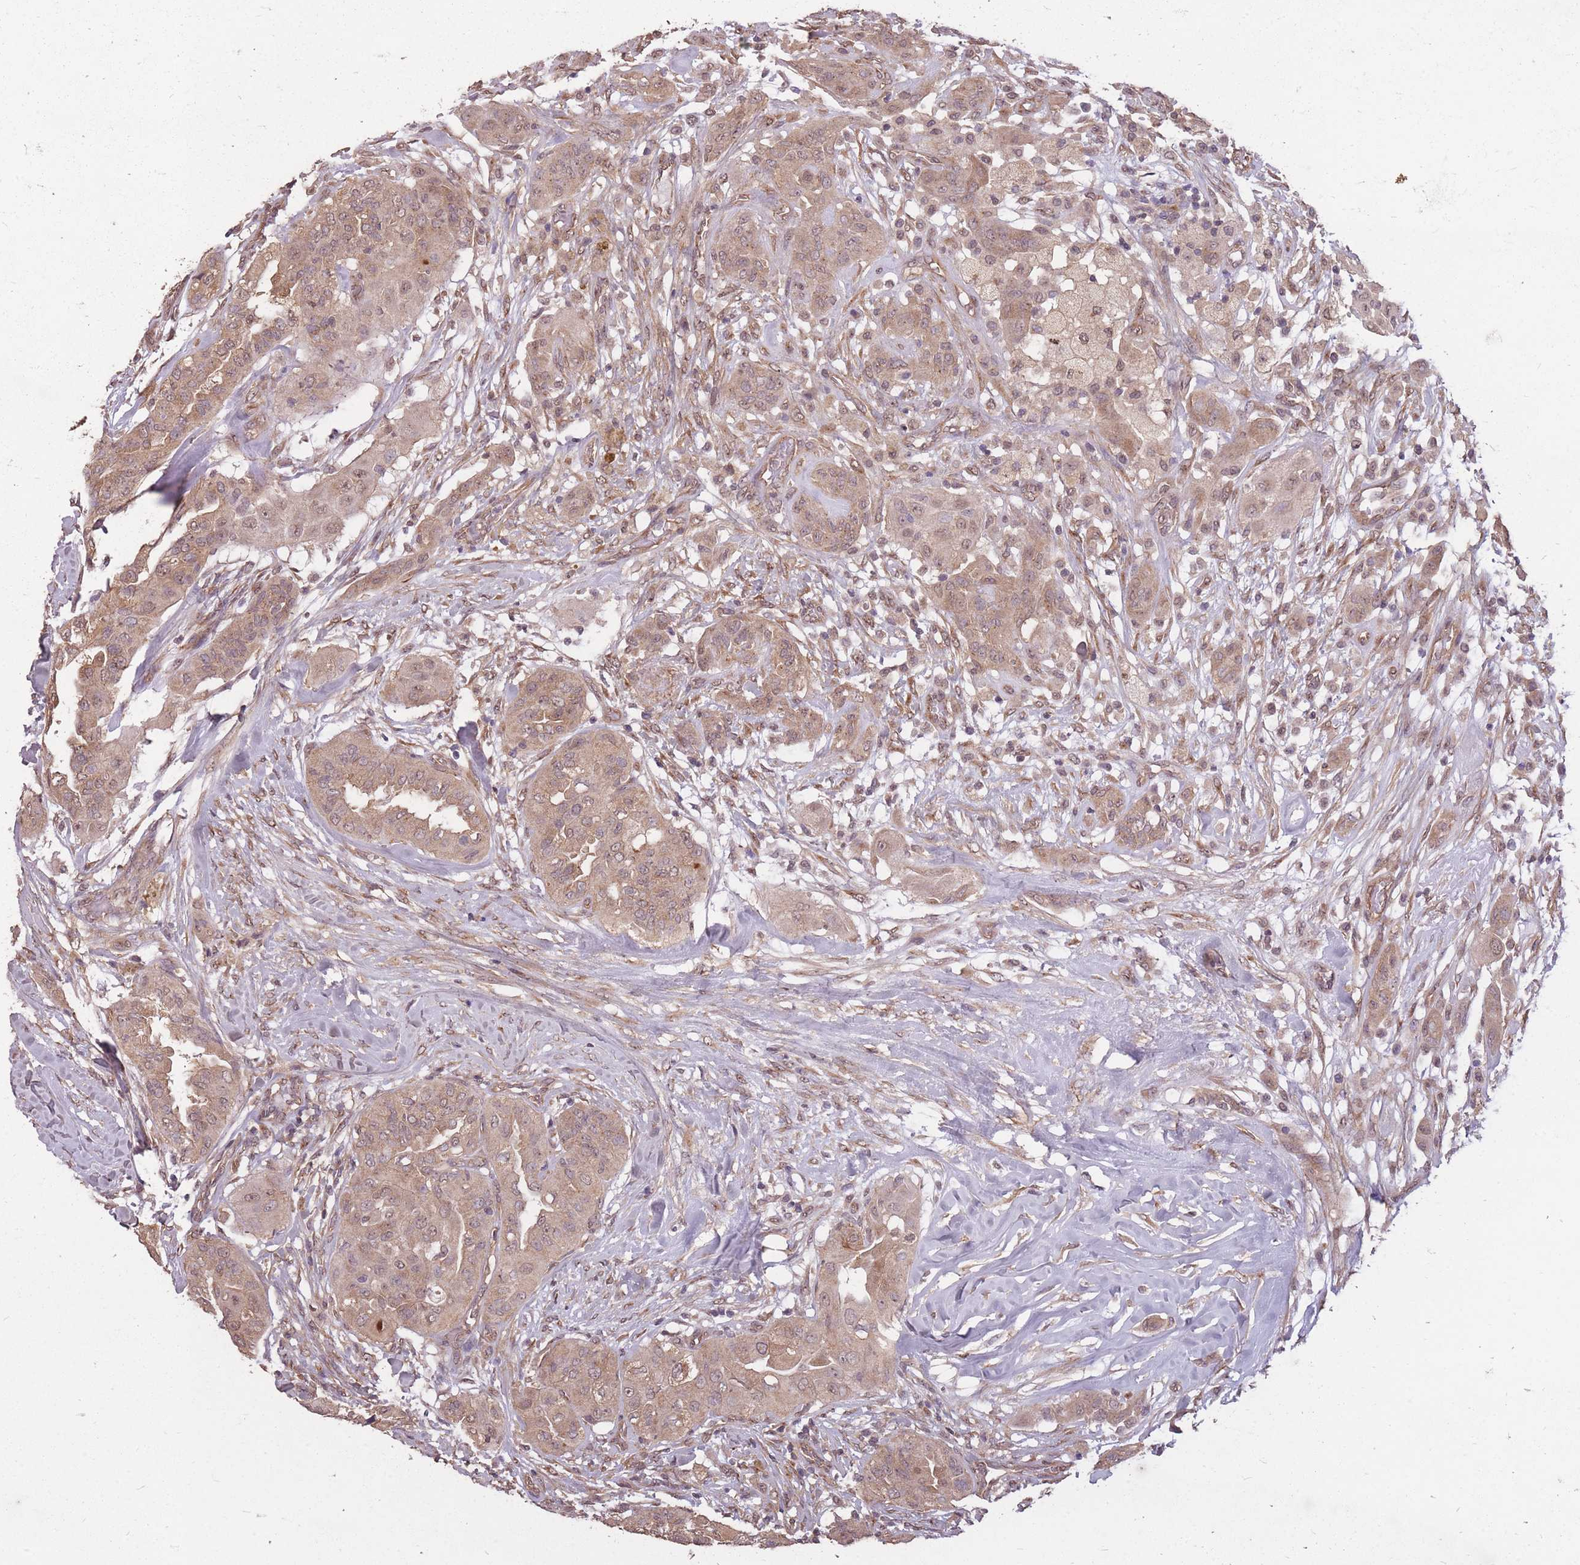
{"staining": {"intensity": "weak", "quantity": ">75%", "location": "cytoplasmic/membranous,nuclear"}, "tissue": "thyroid cancer", "cell_type": "Tumor cells", "image_type": "cancer", "snomed": [{"axis": "morphology", "description": "Papillary adenocarcinoma, NOS"}, {"axis": "topography", "description": "Thyroid gland"}], "caption": "Human thyroid papillary adenocarcinoma stained with a brown dye demonstrates weak cytoplasmic/membranous and nuclear positive staining in about >75% of tumor cells.", "gene": "DYNC1LI2", "patient": {"sex": "female", "age": 59}}